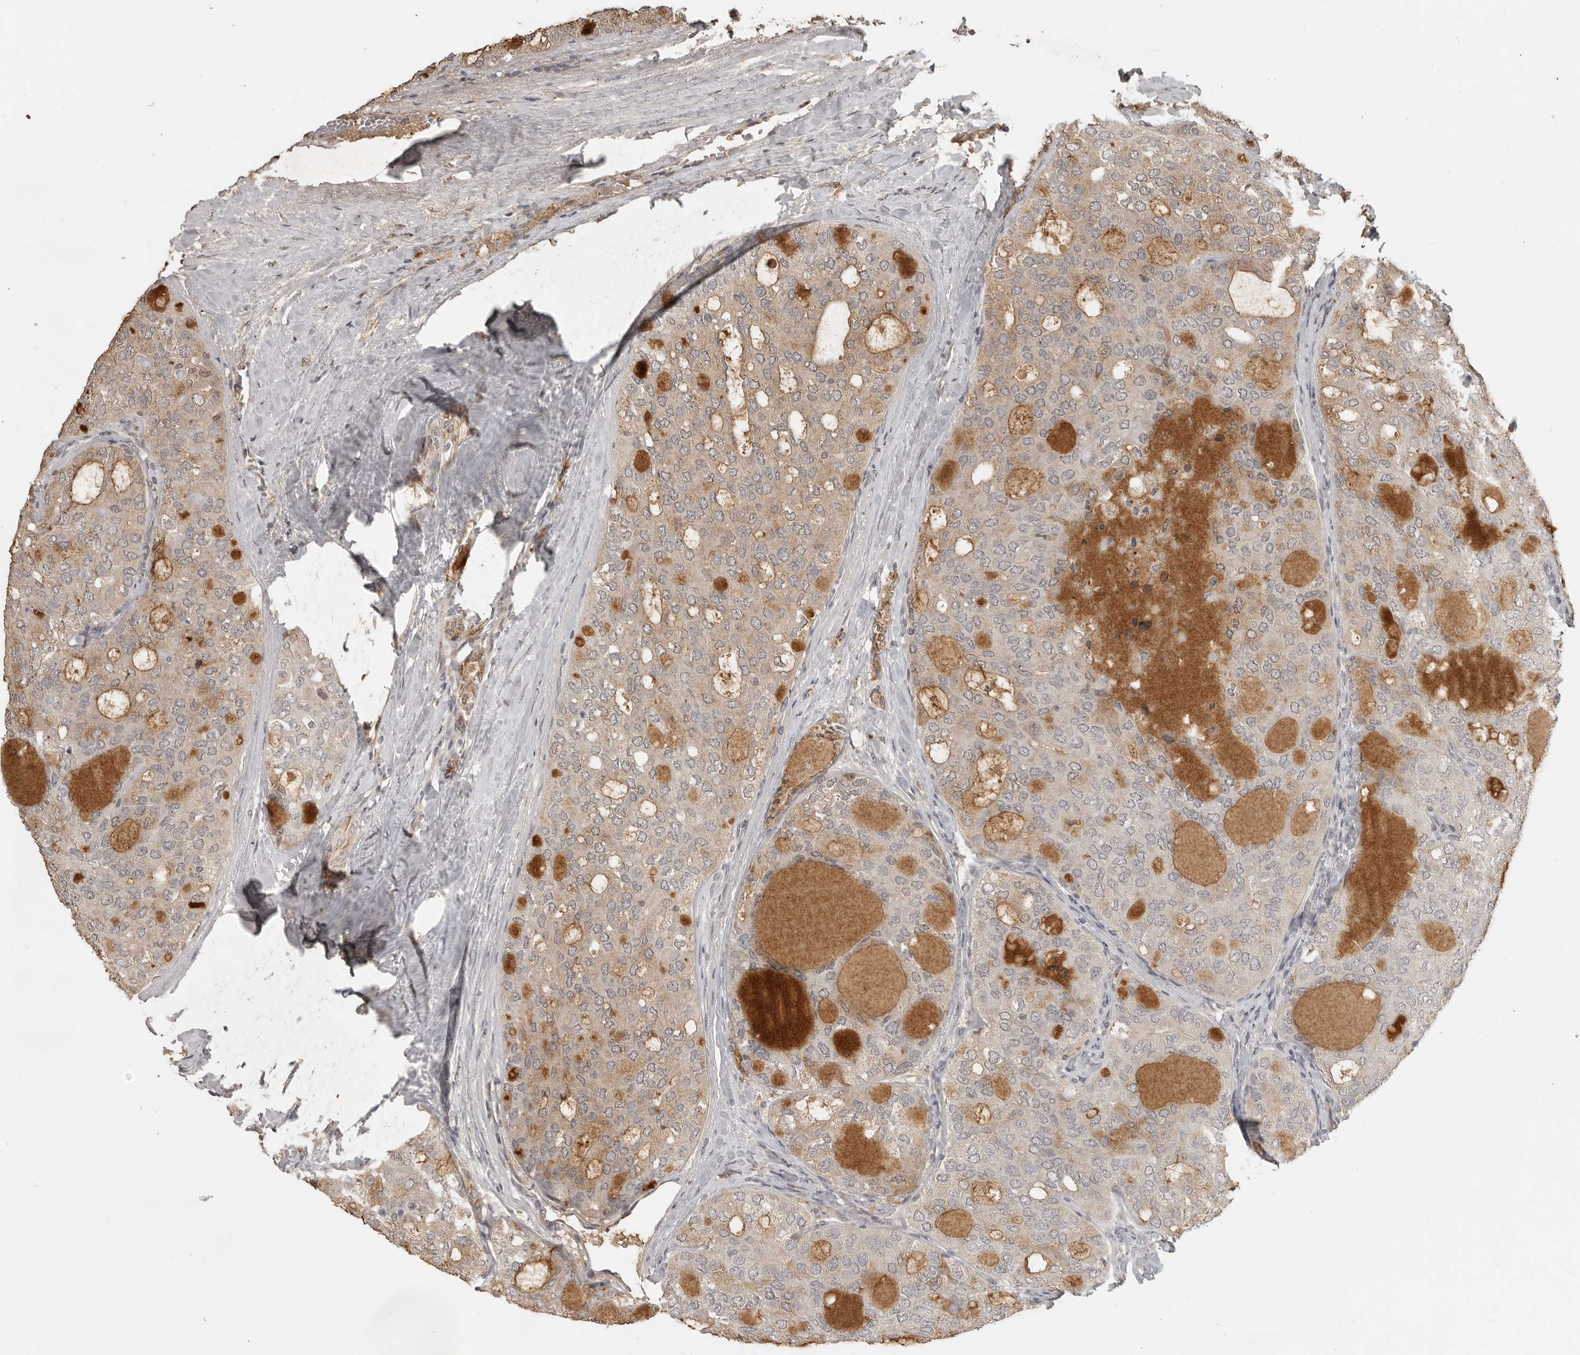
{"staining": {"intensity": "moderate", "quantity": "<25%", "location": "cytoplasmic/membranous,nuclear"}, "tissue": "thyroid cancer", "cell_type": "Tumor cells", "image_type": "cancer", "snomed": [{"axis": "morphology", "description": "Follicular adenoma carcinoma, NOS"}, {"axis": "topography", "description": "Thyroid gland"}], "caption": "IHC of human thyroid cancer (follicular adenoma carcinoma) exhibits low levels of moderate cytoplasmic/membranous and nuclear positivity in about <25% of tumor cells.", "gene": "CTF1", "patient": {"sex": "male", "age": 75}}